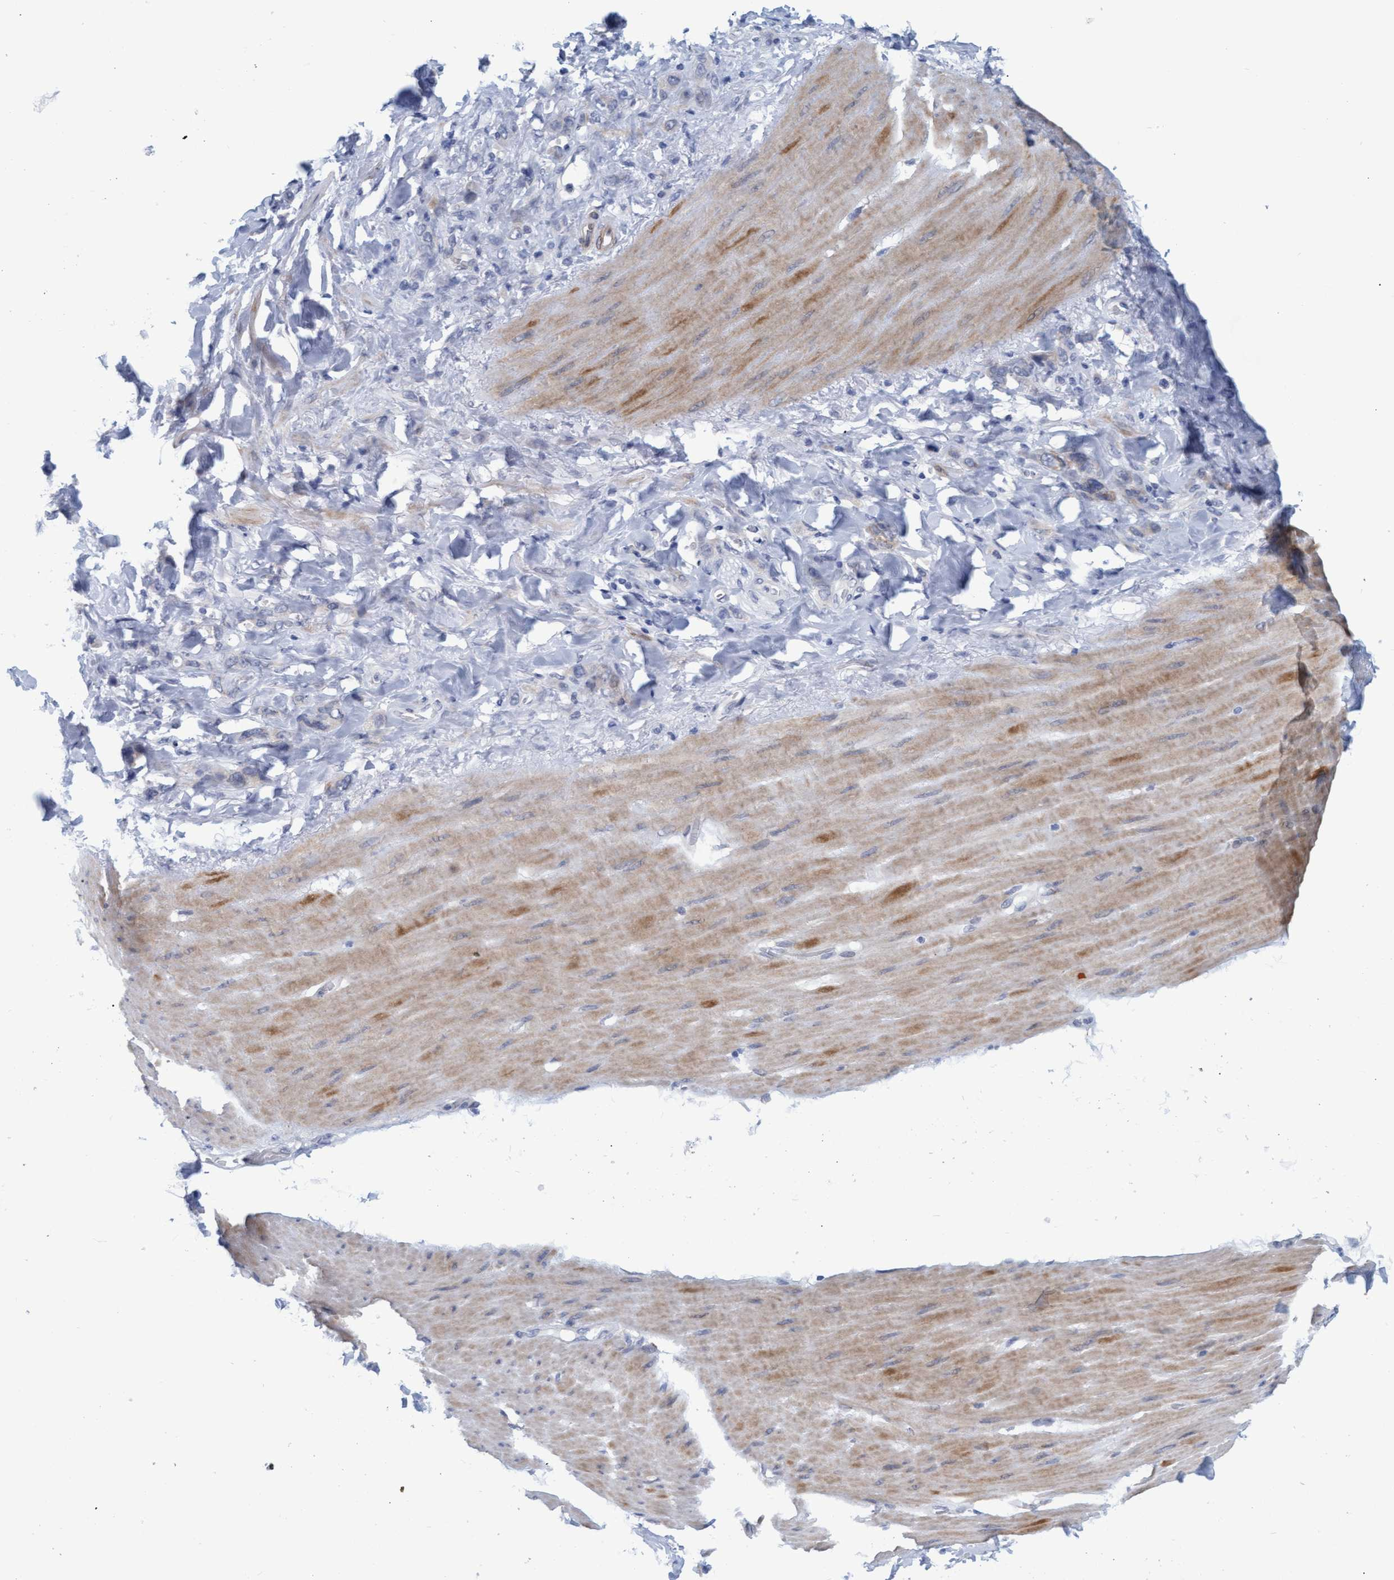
{"staining": {"intensity": "negative", "quantity": "none", "location": "none"}, "tissue": "stomach cancer", "cell_type": "Tumor cells", "image_type": "cancer", "snomed": [{"axis": "morphology", "description": "Normal tissue, NOS"}, {"axis": "morphology", "description": "Adenocarcinoma, NOS"}, {"axis": "topography", "description": "Stomach"}], "caption": "High power microscopy image of an immunohistochemistry image of adenocarcinoma (stomach), revealing no significant positivity in tumor cells.", "gene": "SSTR3", "patient": {"sex": "male", "age": 82}}